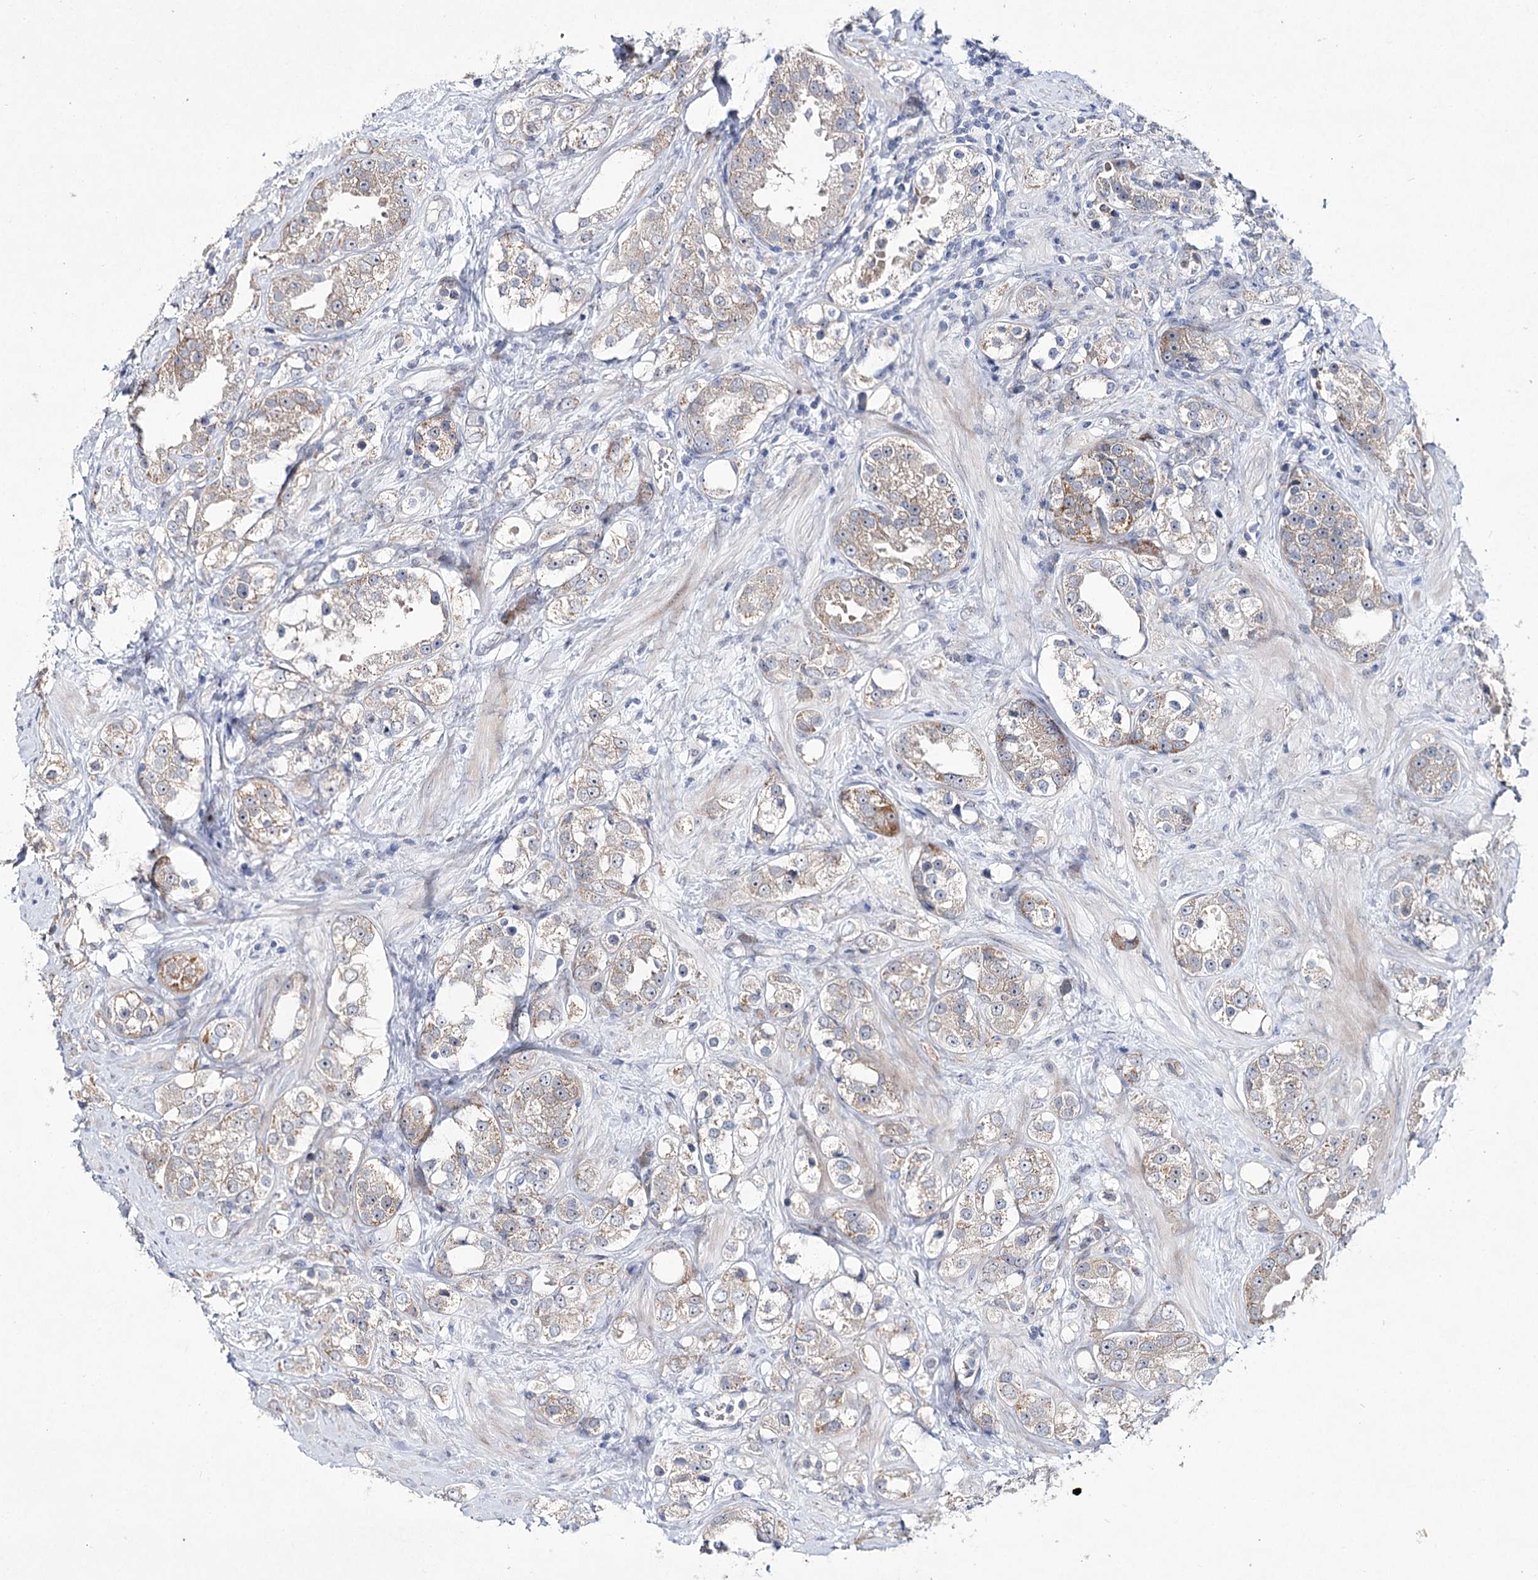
{"staining": {"intensity": "weak", "quantity": "25%-75%", "location": "cytoplasmic/membranous"}, "tissue": "prostate cancer", "cell_type": "Tumor cells", "image_type": "cancer", "snomed": [{"axis": "morphology", "description": "Adenocarcinoma, NOS"}, {"axis": "topography", "description": "Prostate"}], "caption": "Adenocarcinoma (prostate) stained for a protein (brown) exhibits weak cytoplasmic/membranous positive staining in about 25%-75% of tumor cells.", "gene": "ARHGAP32", "patient": {"sex": "male", "age": 79}}